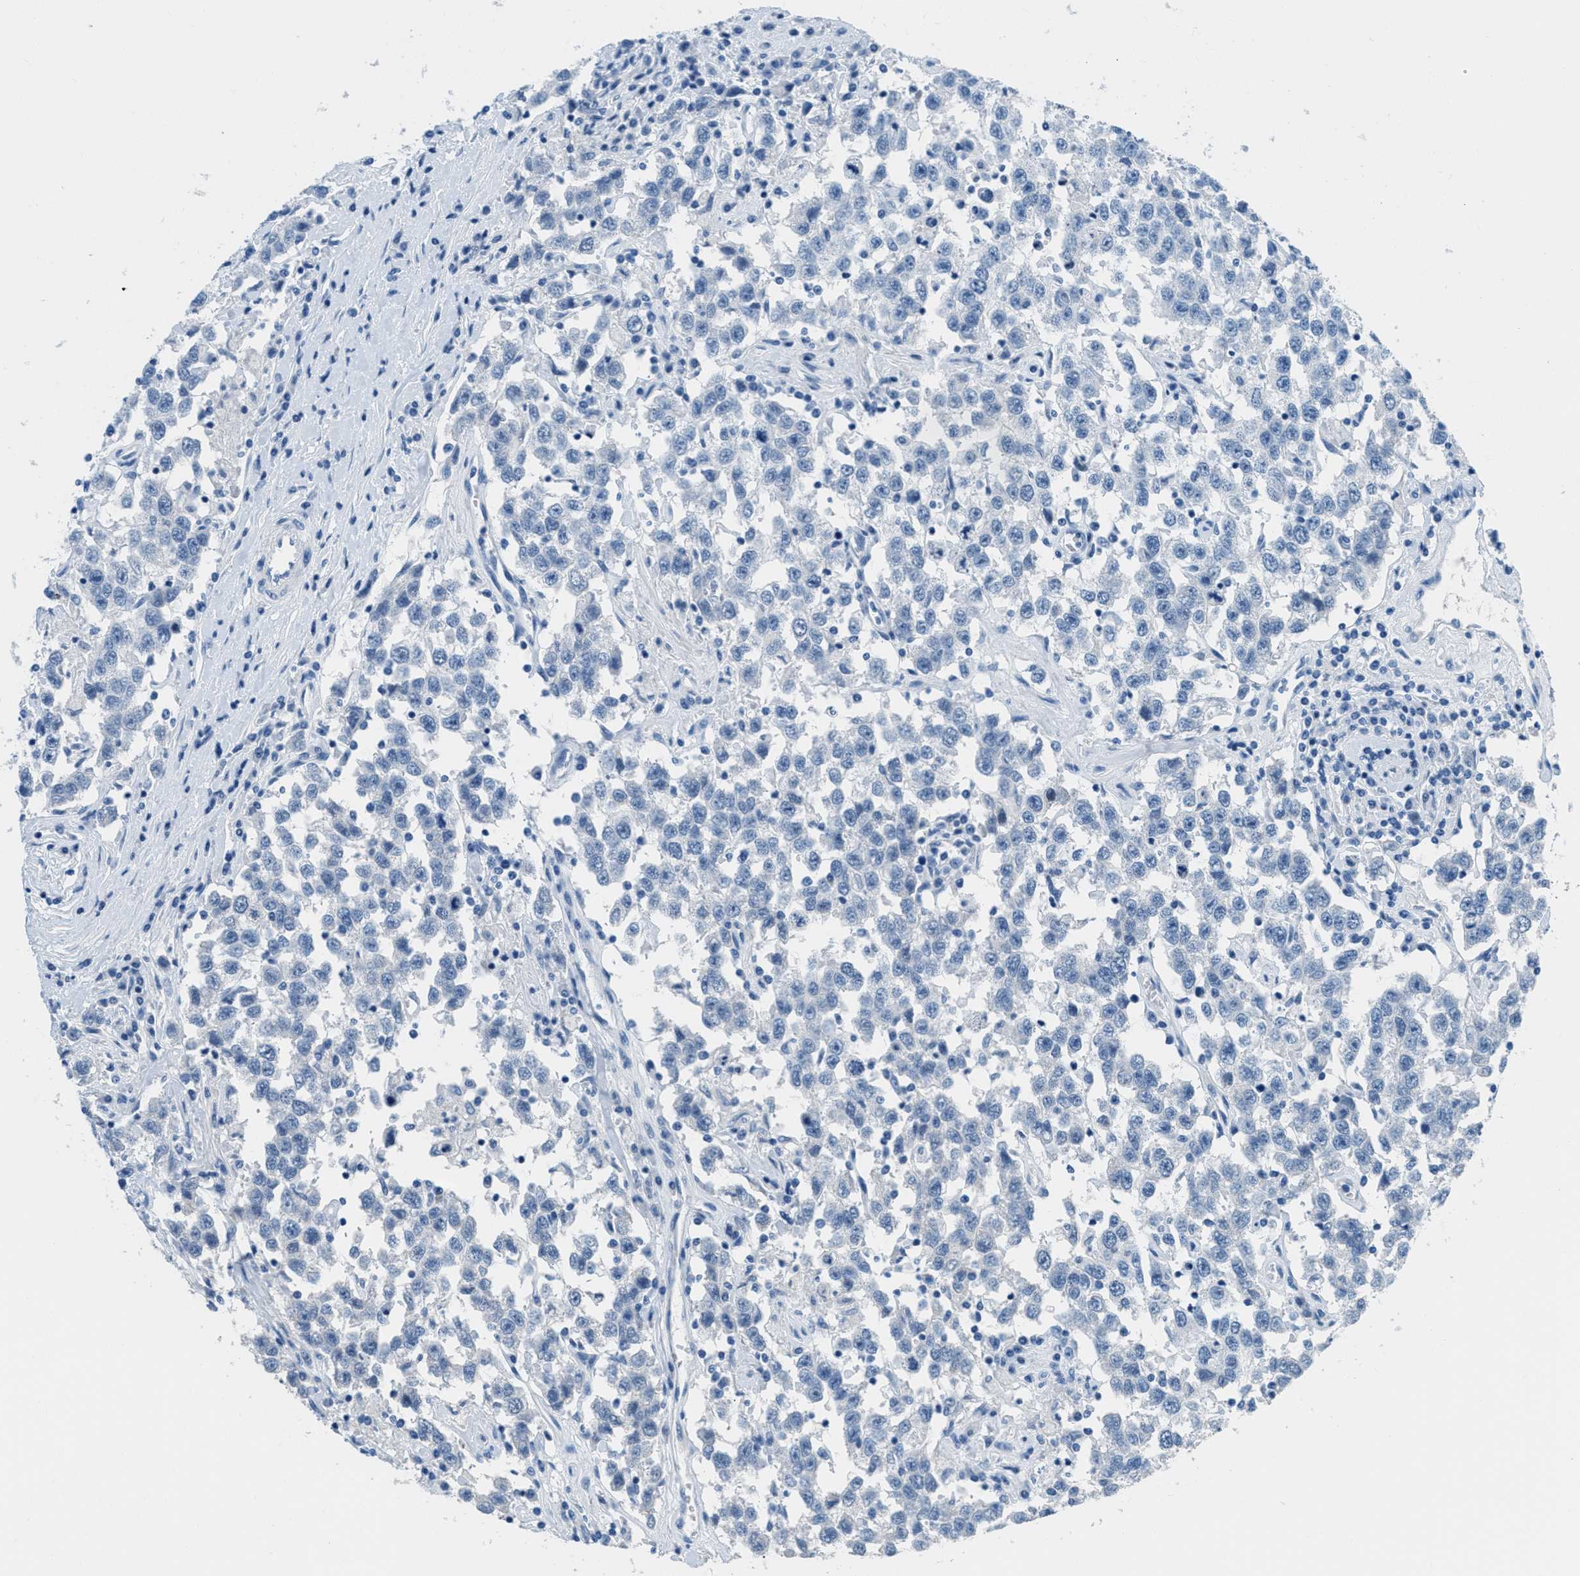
{"staining": {"intensity": "negative", "quantity": "none", "location": "none"}, "tissue": "testis cancer", "cell_type": "Tumor cells", "image_type": "cancer", "snomed": [{"axis": "morphology", "description": "Seminoma, NOS"}, {"axis": "topography", "description": "Testis"}], "caption": "High power microscopy histopathology image of an immunohistochemistry (IHC) photomicrograph of seminoma (testis), revealing no significant staining in tumor cells.", "gene": "MGARP", "patient": {"sex": "male", "age": 41}}